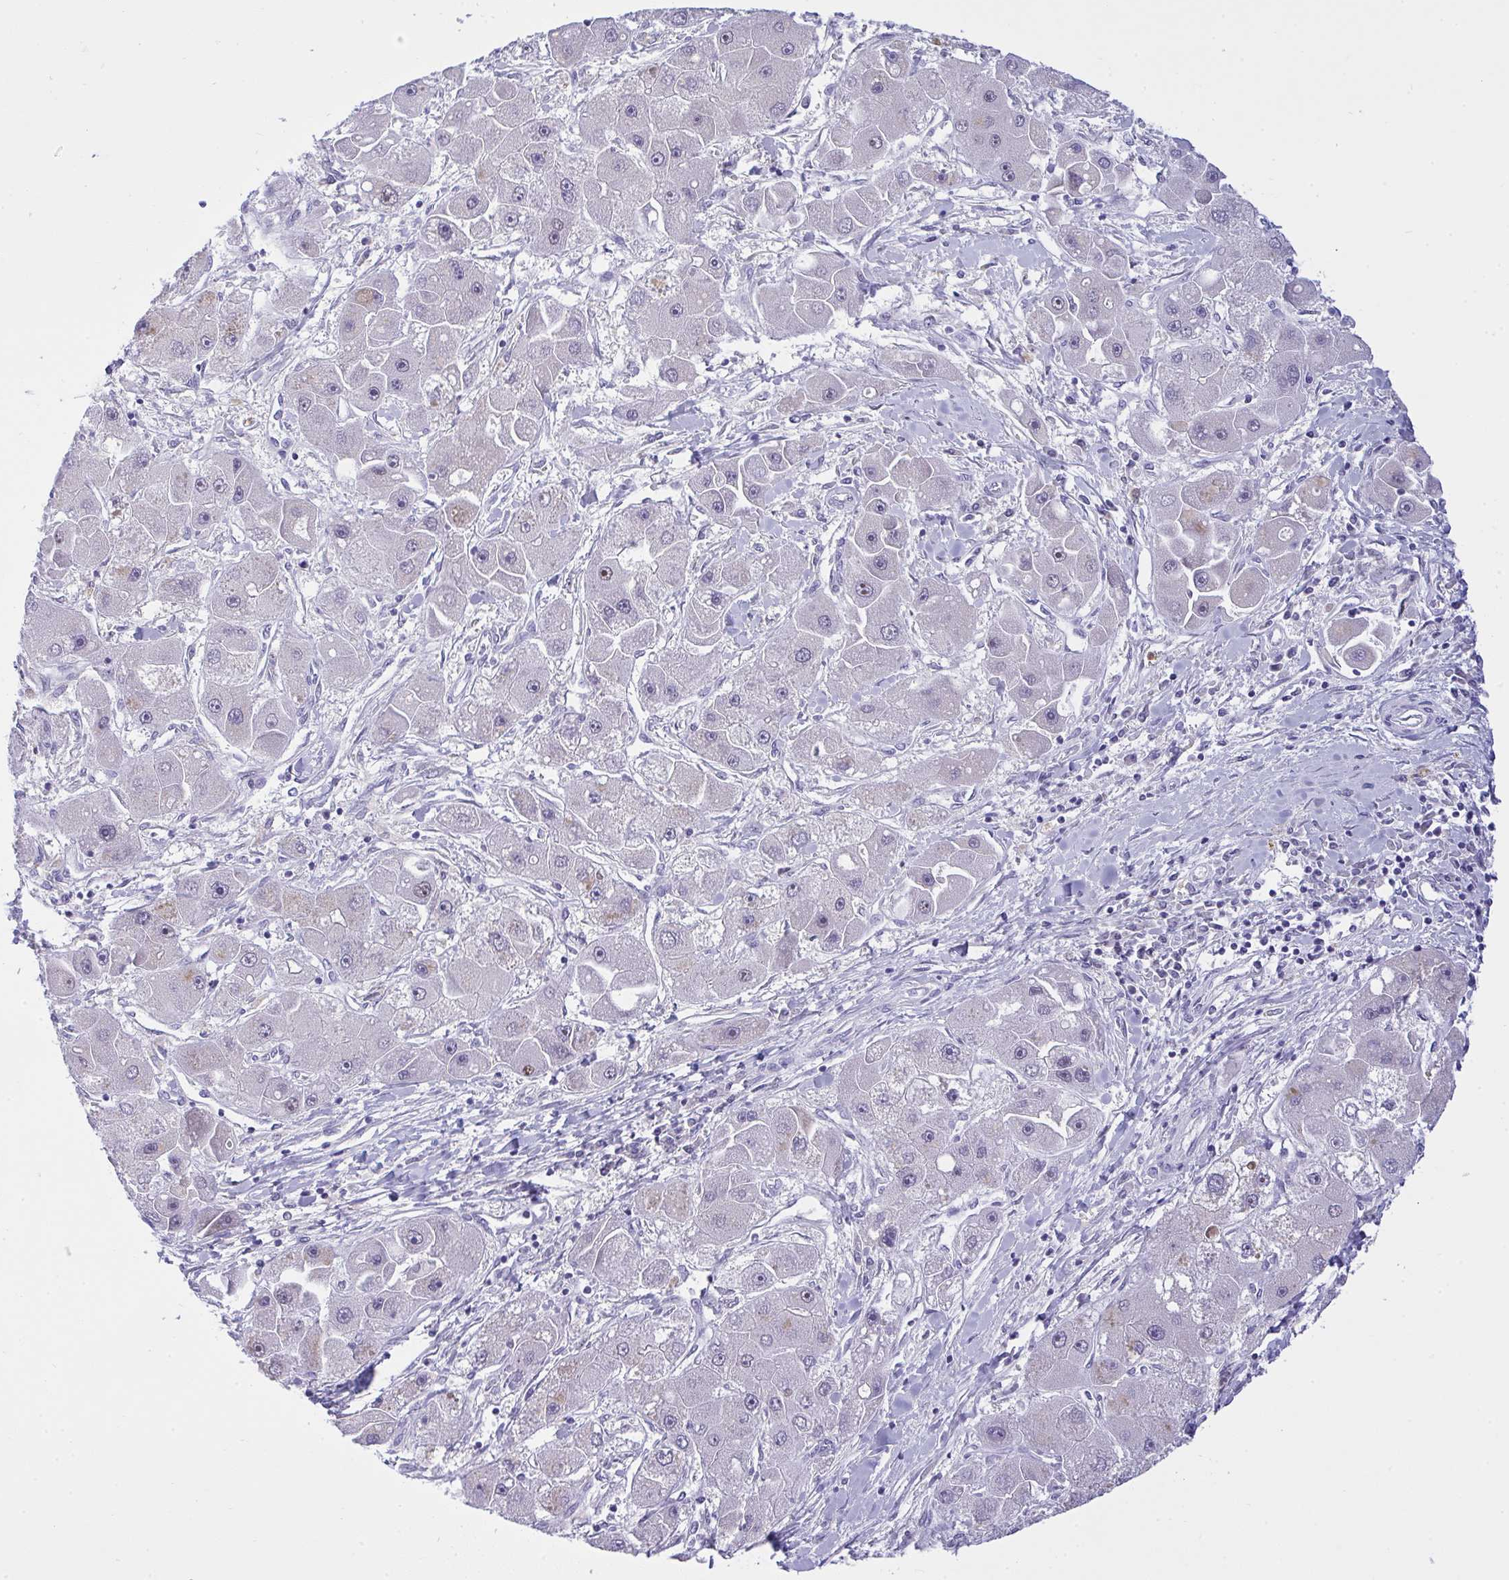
{"staining": {"intensity": "moderate", "quantity": "<25%", "location": "nuclear"}, "tissue": "liver cancer", "cell_type": "Tumor cells", "image_type": "cancer", "snomed": [{"axis": "morphology", "description": "Carcinoma, Hepatocellular, NOS"}, {"axis": "topography", "description": "Liver"}], "caption": "High-power microscopy captured an immunohistochemistry image of liver hepatocellular carcinoma, revealing moderate nuclear staining in approximately <25% of tumor cells.", "gene": "ZNF554", "patient": {"sex": "male", "age": 24}}